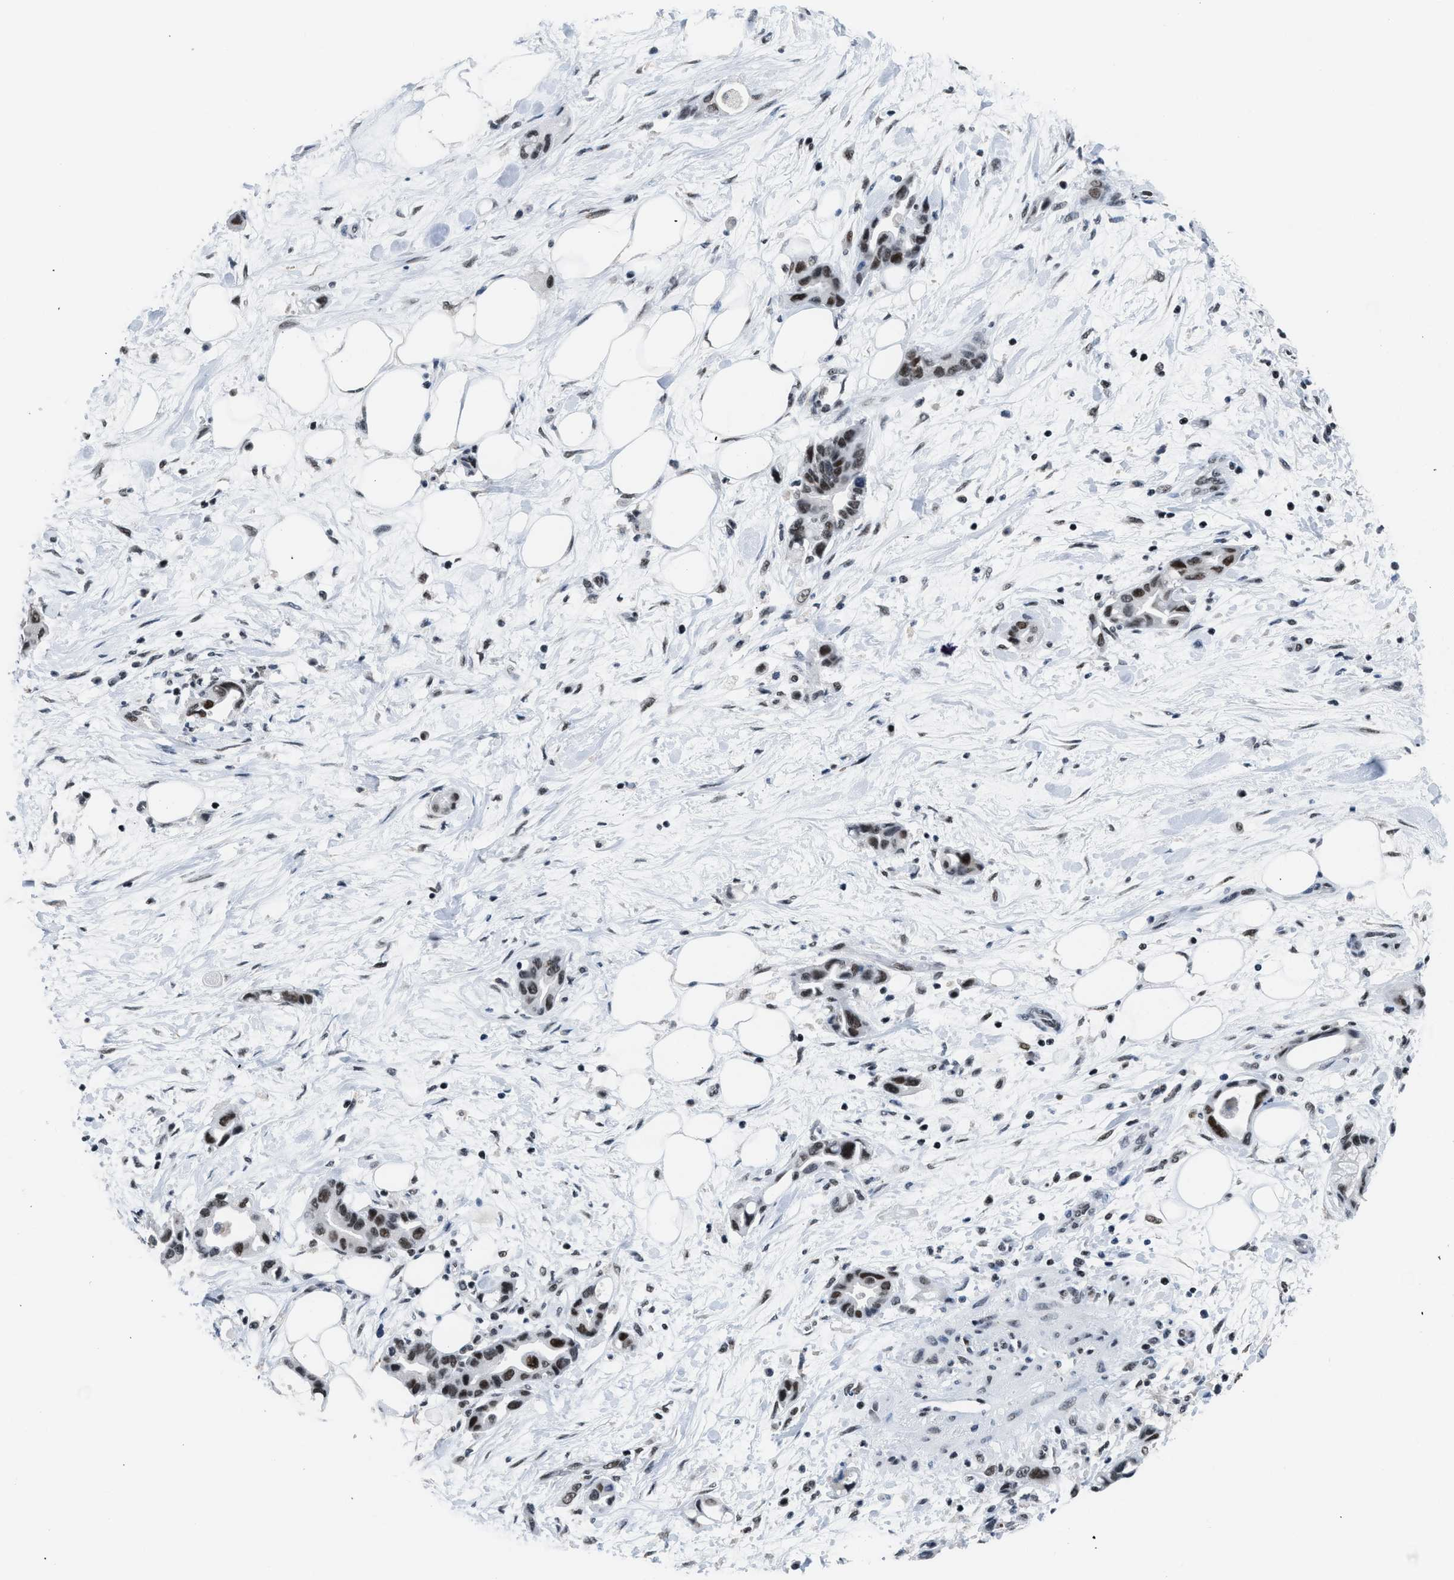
{"staining": {"intensity": "moderate", "quantity": ">75%", "location": "nuclear"}, "tissue": "pancreatic cancer", "cell_type": "Tumor cells", "image_type": "cancer", "snomed": [{"axis": "morphology", "description": "Adenocarcinoma, NOS"}, {"axis": "topography", "description": "Pancreas"}], "caption": "Protein staining shows moderate nuclear positivity in about >75% of tumor cells in adenocarcinoma (pancreatic).", "gene": "TERF2IP", "patient": {"sex": "female", "age": 57}}